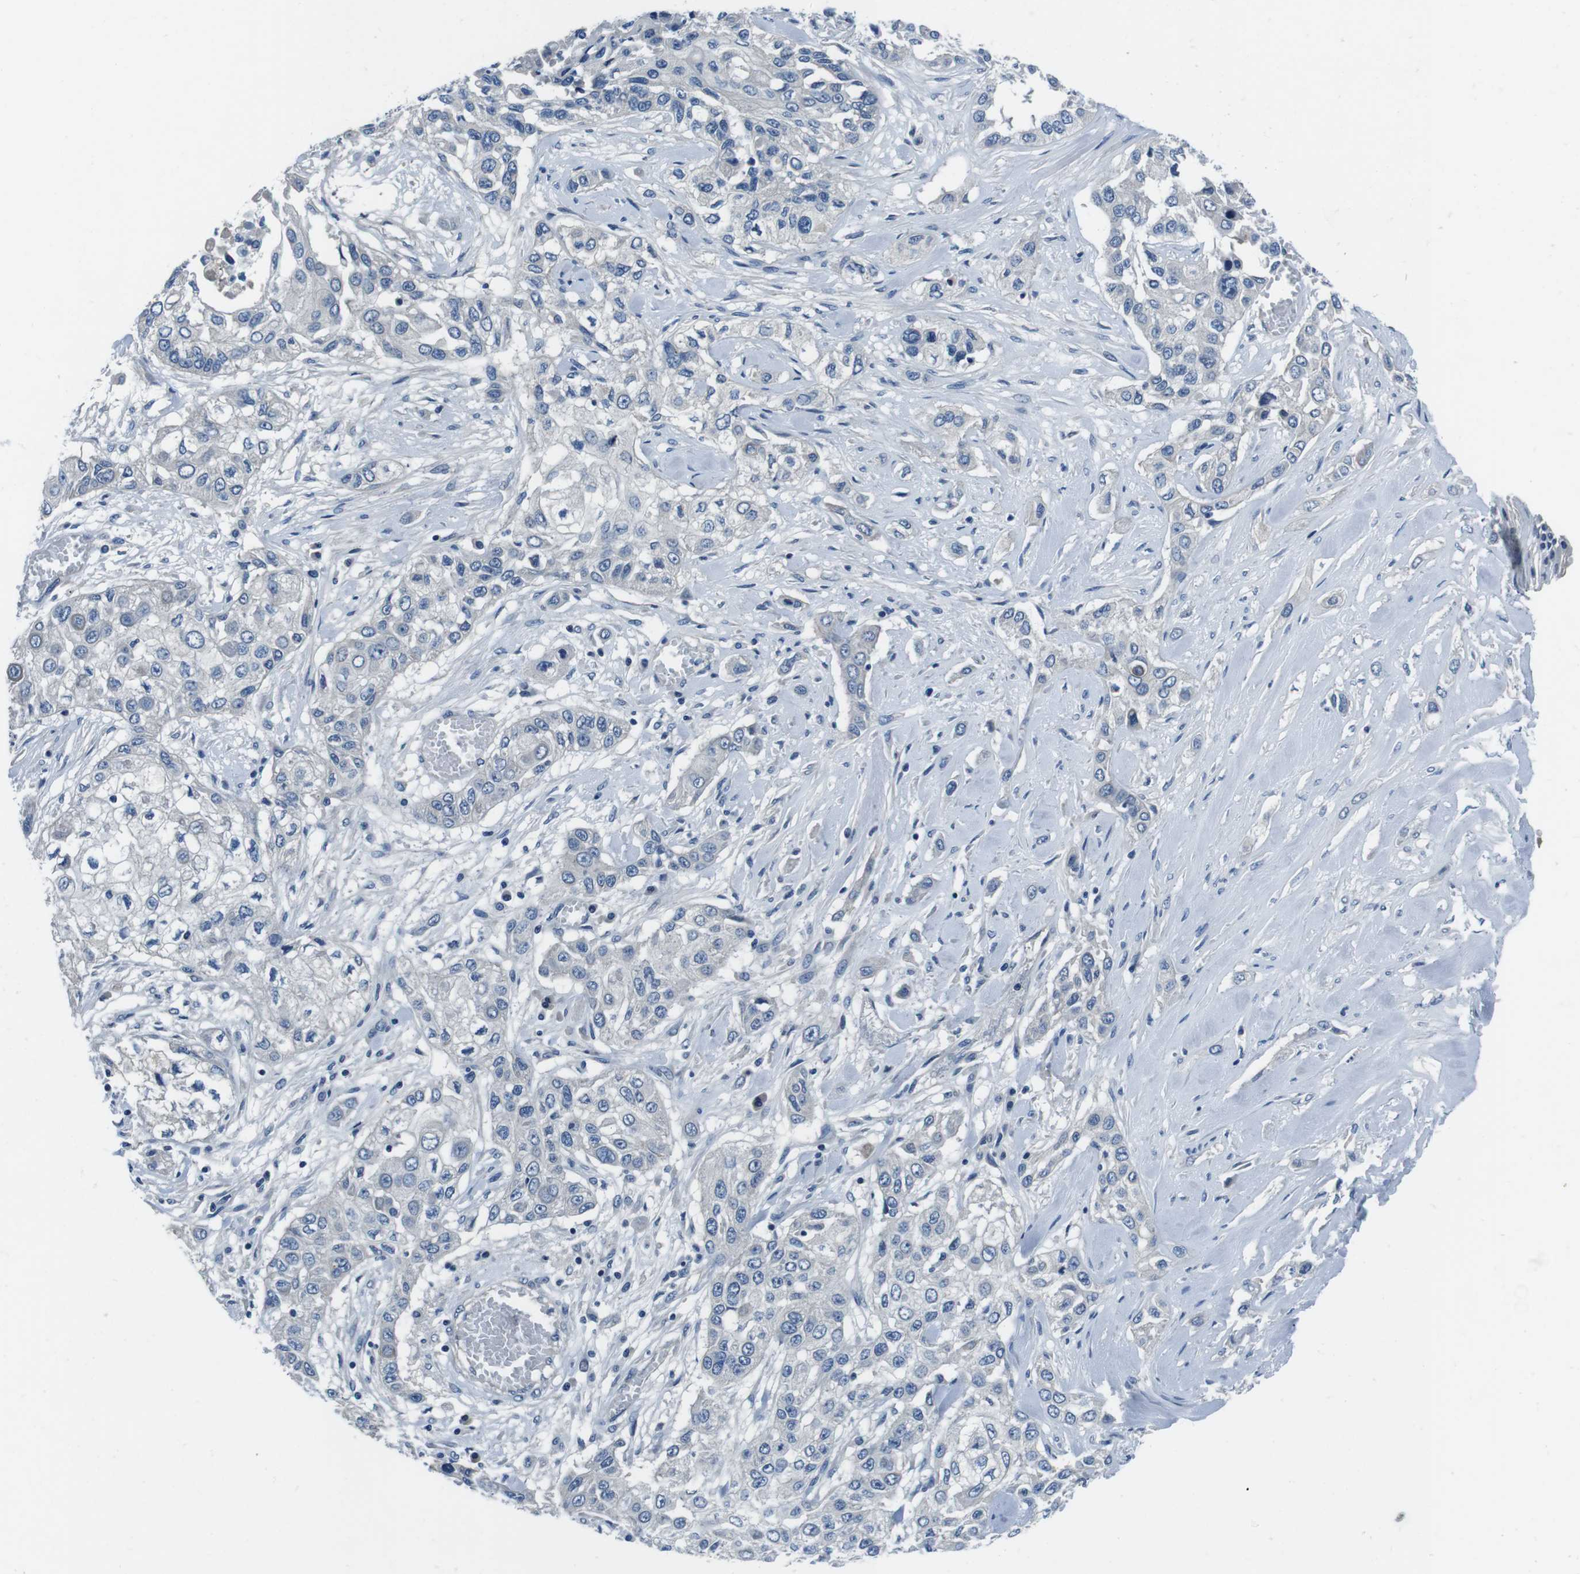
{"staining": {"intensity": "negative", "quantity": "none", "location": "none"}, "tissue": "lung cancer", "cell_type": "Tumor cells", "image_type": "cancer", "snomed": [{"axis": "morphology", "description": "Squamous cell carcinoma, NOS"}, {"axis": "topography", "description": "Lung"}], "caption": "Squamous cell carcinoma (lung) was stained to show a protein in brown. There is no significant staining in tumor cells.", "gene": "CASQ1", "patient": {"sex": "male", "age": 71}}